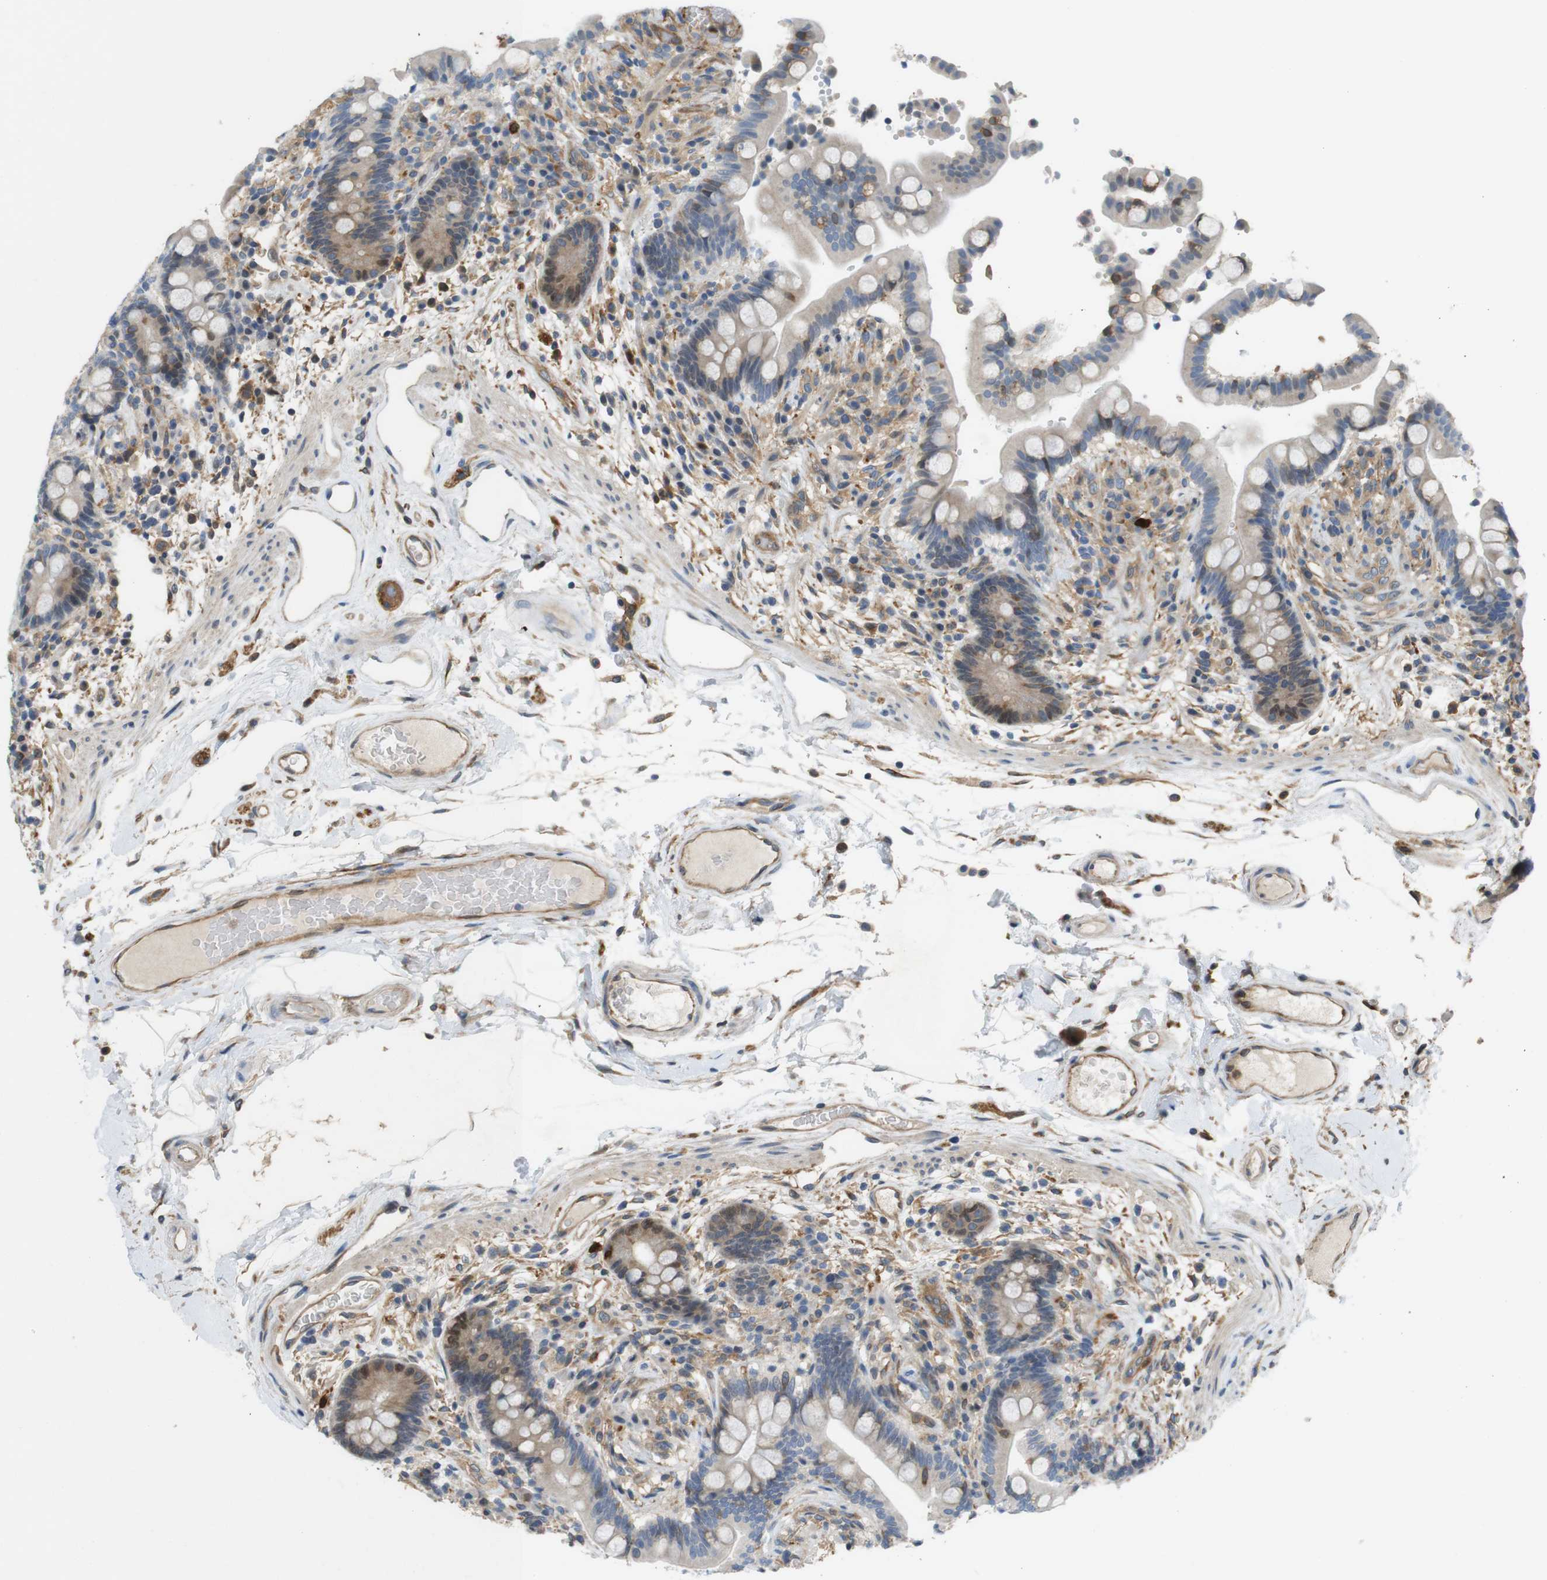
{"staining": {"intensity": "weak", "quantity": ">75%", "location": "cytoplasmic/membranous"}, "tissue": "colon", "cell_type": "Endothelial cells", "image_type": "normal", "snomed": [{"axis": "morphology", "description": "Normal tissue, NOS"}, {"axis": "topography", "description": "Colon"}], "caption": "Immunohistochemistry (IHC) image of unremarkable human colon stained for a protein (brown), which exhibits low levels of weak cytoplasmic/membranous positivity in approximately >75% of endothelial cells.", "gene": "PCDH10", "patient": {"sex": "male", "age": 73}}